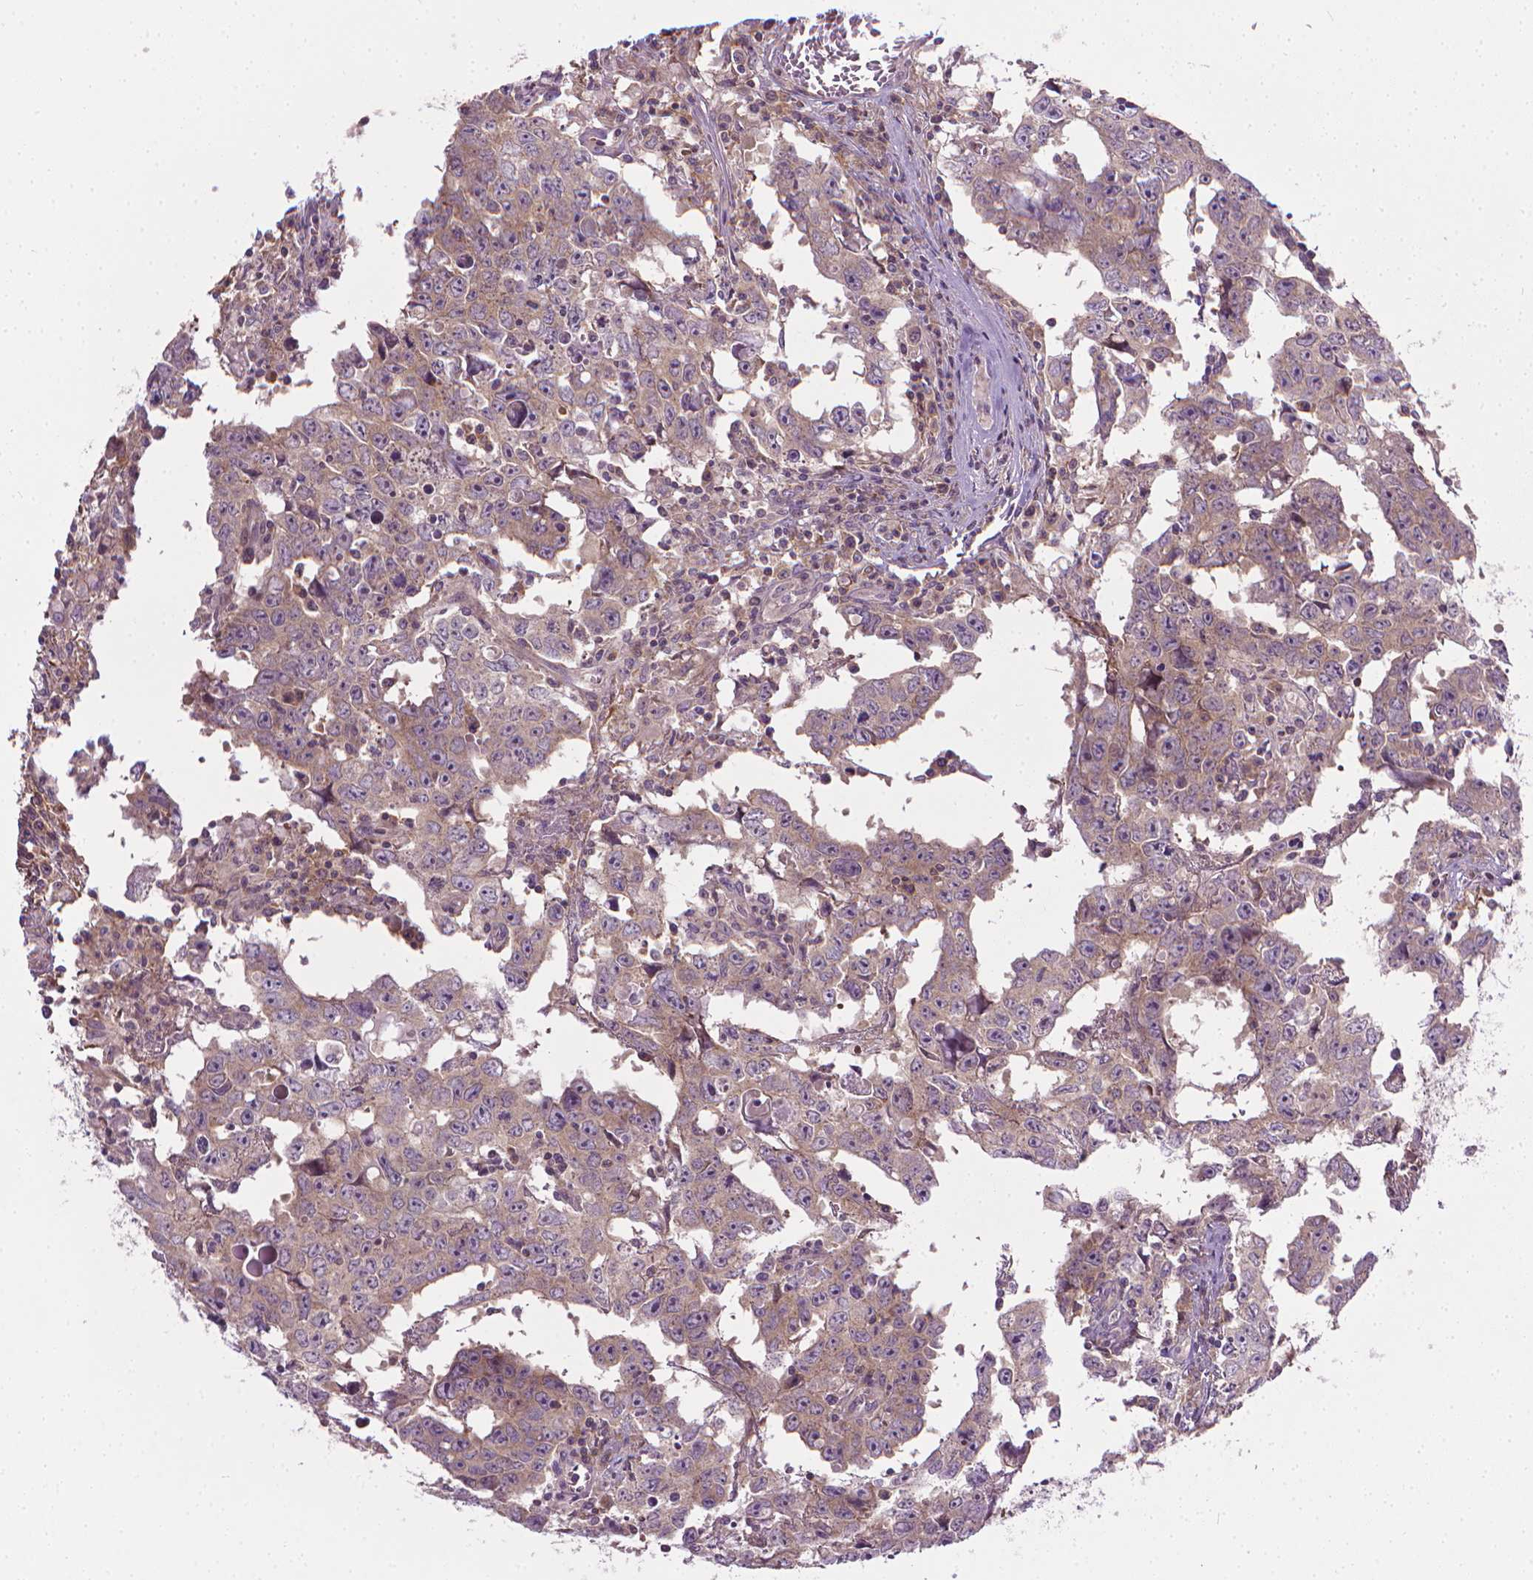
{"staining": {"intensity": "weak", "quantity": ">75%", "location": "cytoplasmic/membranous"}, "tissue": "testis cancer", "cell_type": "Tumor cells", "image_type": "cancer", "snomed": [{"axis": "morphology", "description": "Carcinoma, Embryonal, NOS"}, {"axis": "topography", "description": "Testis"}], "caption": "Human embryonal carcinoma (testis) stained with a protein marker demonstrates weak staining in tumor cells.", "gene": "PRAG1", "patient": {"sex": "male", "age": 22}}